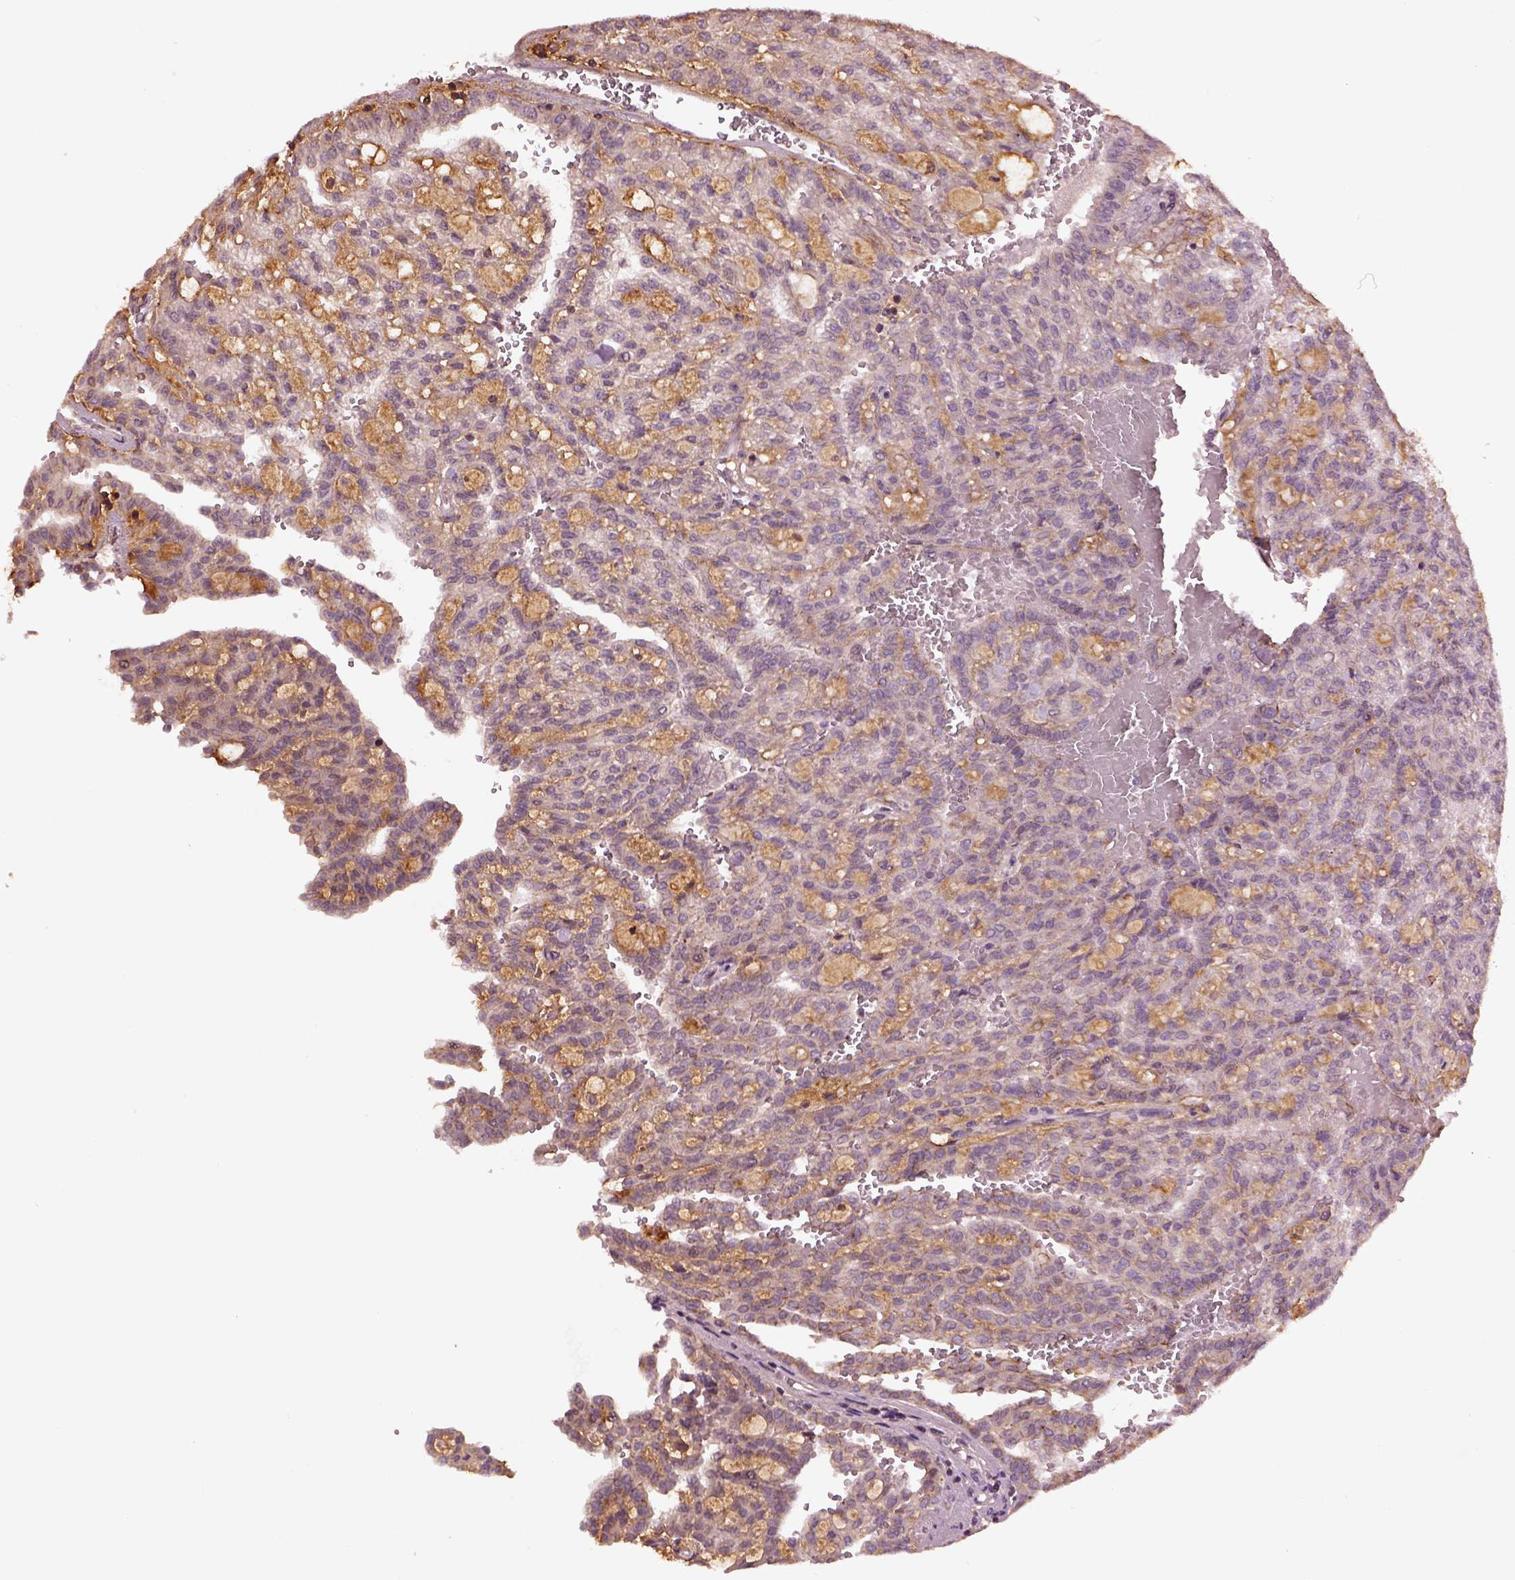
{"staining": {"intensity": "weak", "quantity": "25%-75%", "location": "cytoplasmic/membranous"}, "tissue": "renal cancer", "cell_type": "Tumor cells", "image_type": "cancer", "snomed": [{"axis": "morphology", "description": "Adenocarcinoma, NOS"}, {"axis": "topography", "description": "Kidney"}], "caption": "Approximately 25%-75% of tumor cells in renal adenocarcinoma display weak cytoplasmic/membranous protein expression as visualized by brown immunohistochemical staining.", "gene": "MTHFS", "patient": {"sex": "male", "age": 63}}